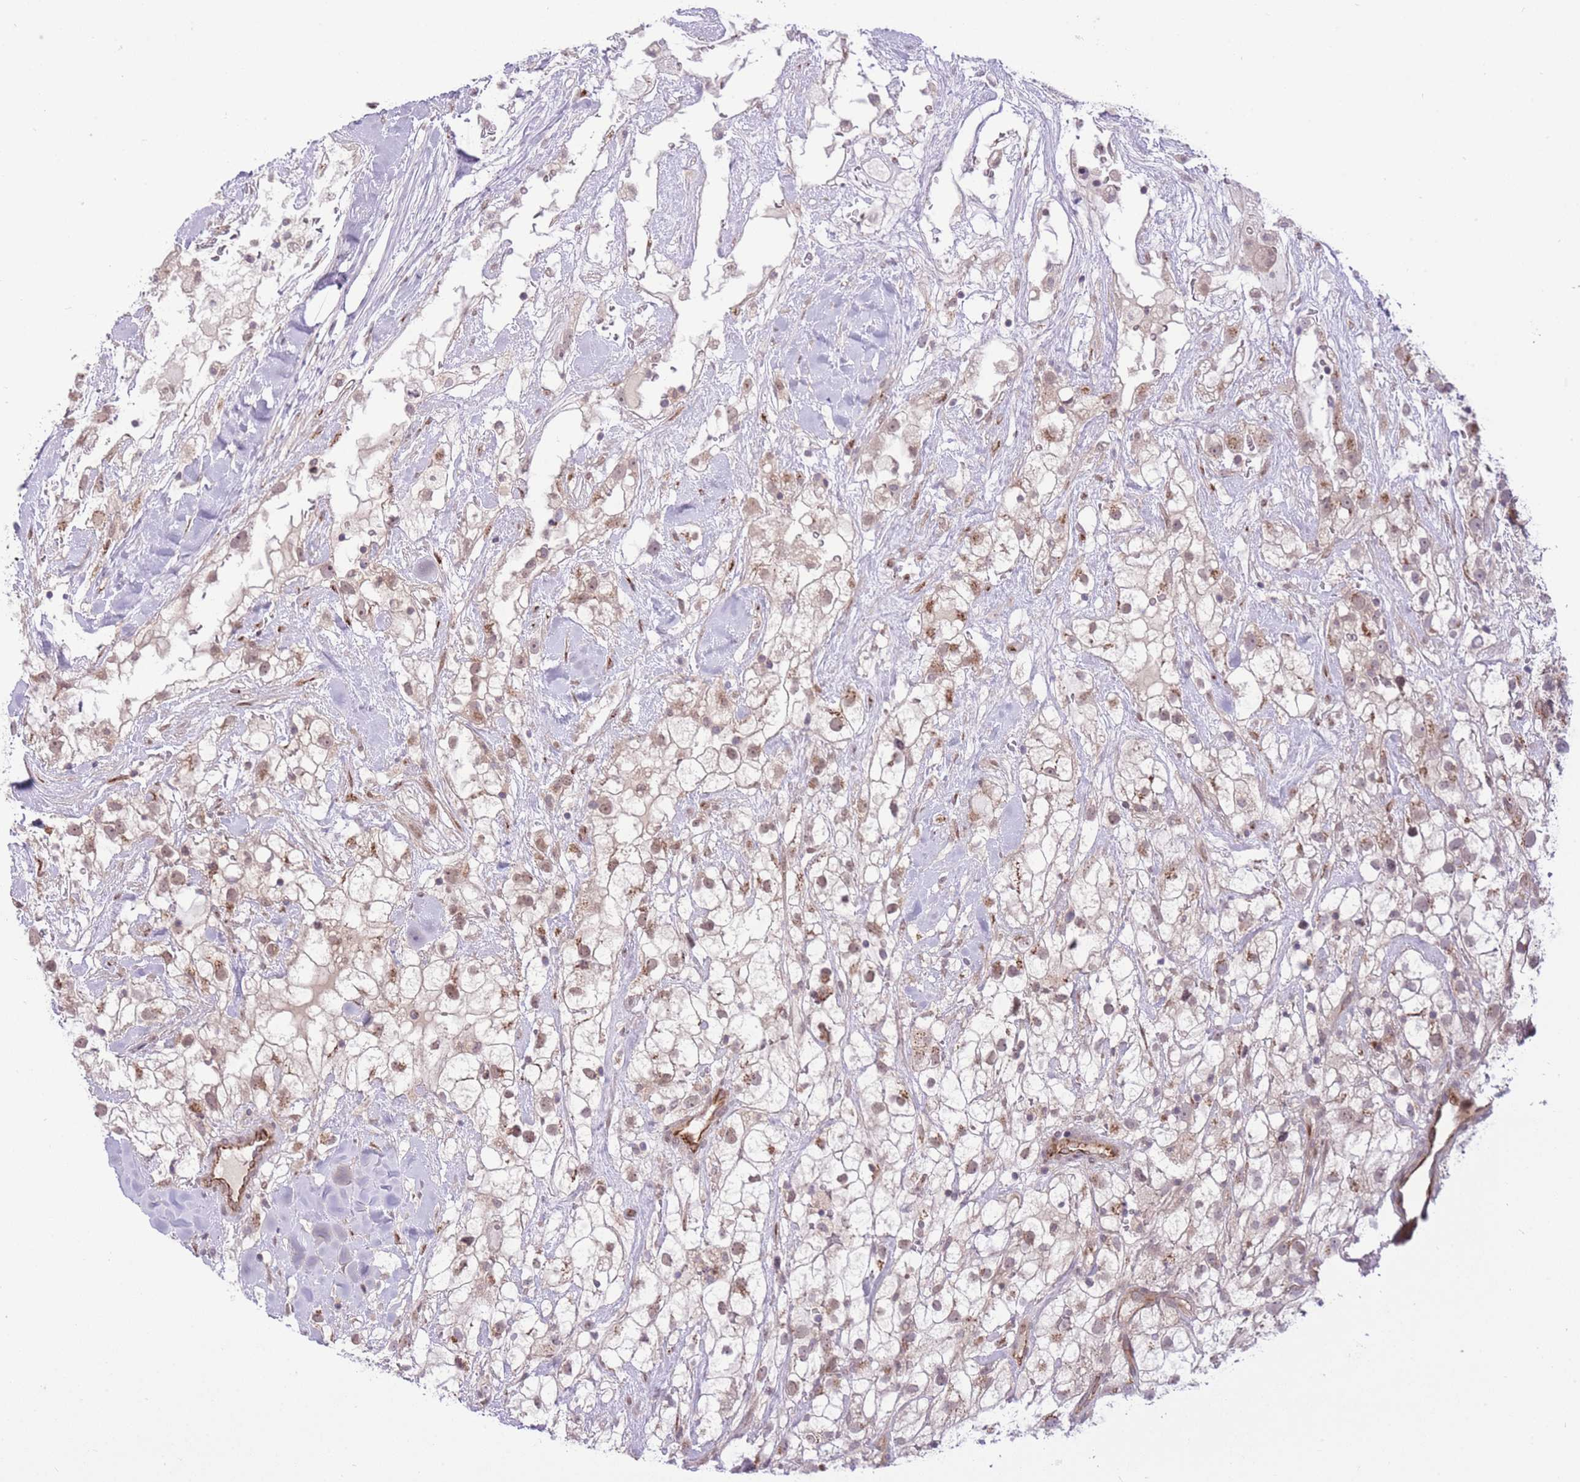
{"staining": {"intensity": "weak", "quantity": "25%-75%", "location": "cytoplasmic/membranous"}, "tissue": "renal cancer", "cell_type": "Tumor cells", "image_type": "cancer", "snomed": [{"axis": "morphology", "description": "Adenocarcinoma, NOS"}, {"axis": "topography", "description": "Kidney"}], "caption": "Immunohistochemistry photomicrograph of human renal cancer stained for a protein (brown), which reveals low levels of weak cytoplasmic/membranous positivity in about 25%-75% of tumor cells.", "gene": "ZBED5", "patient": {"sex": "male", "age": 59}}